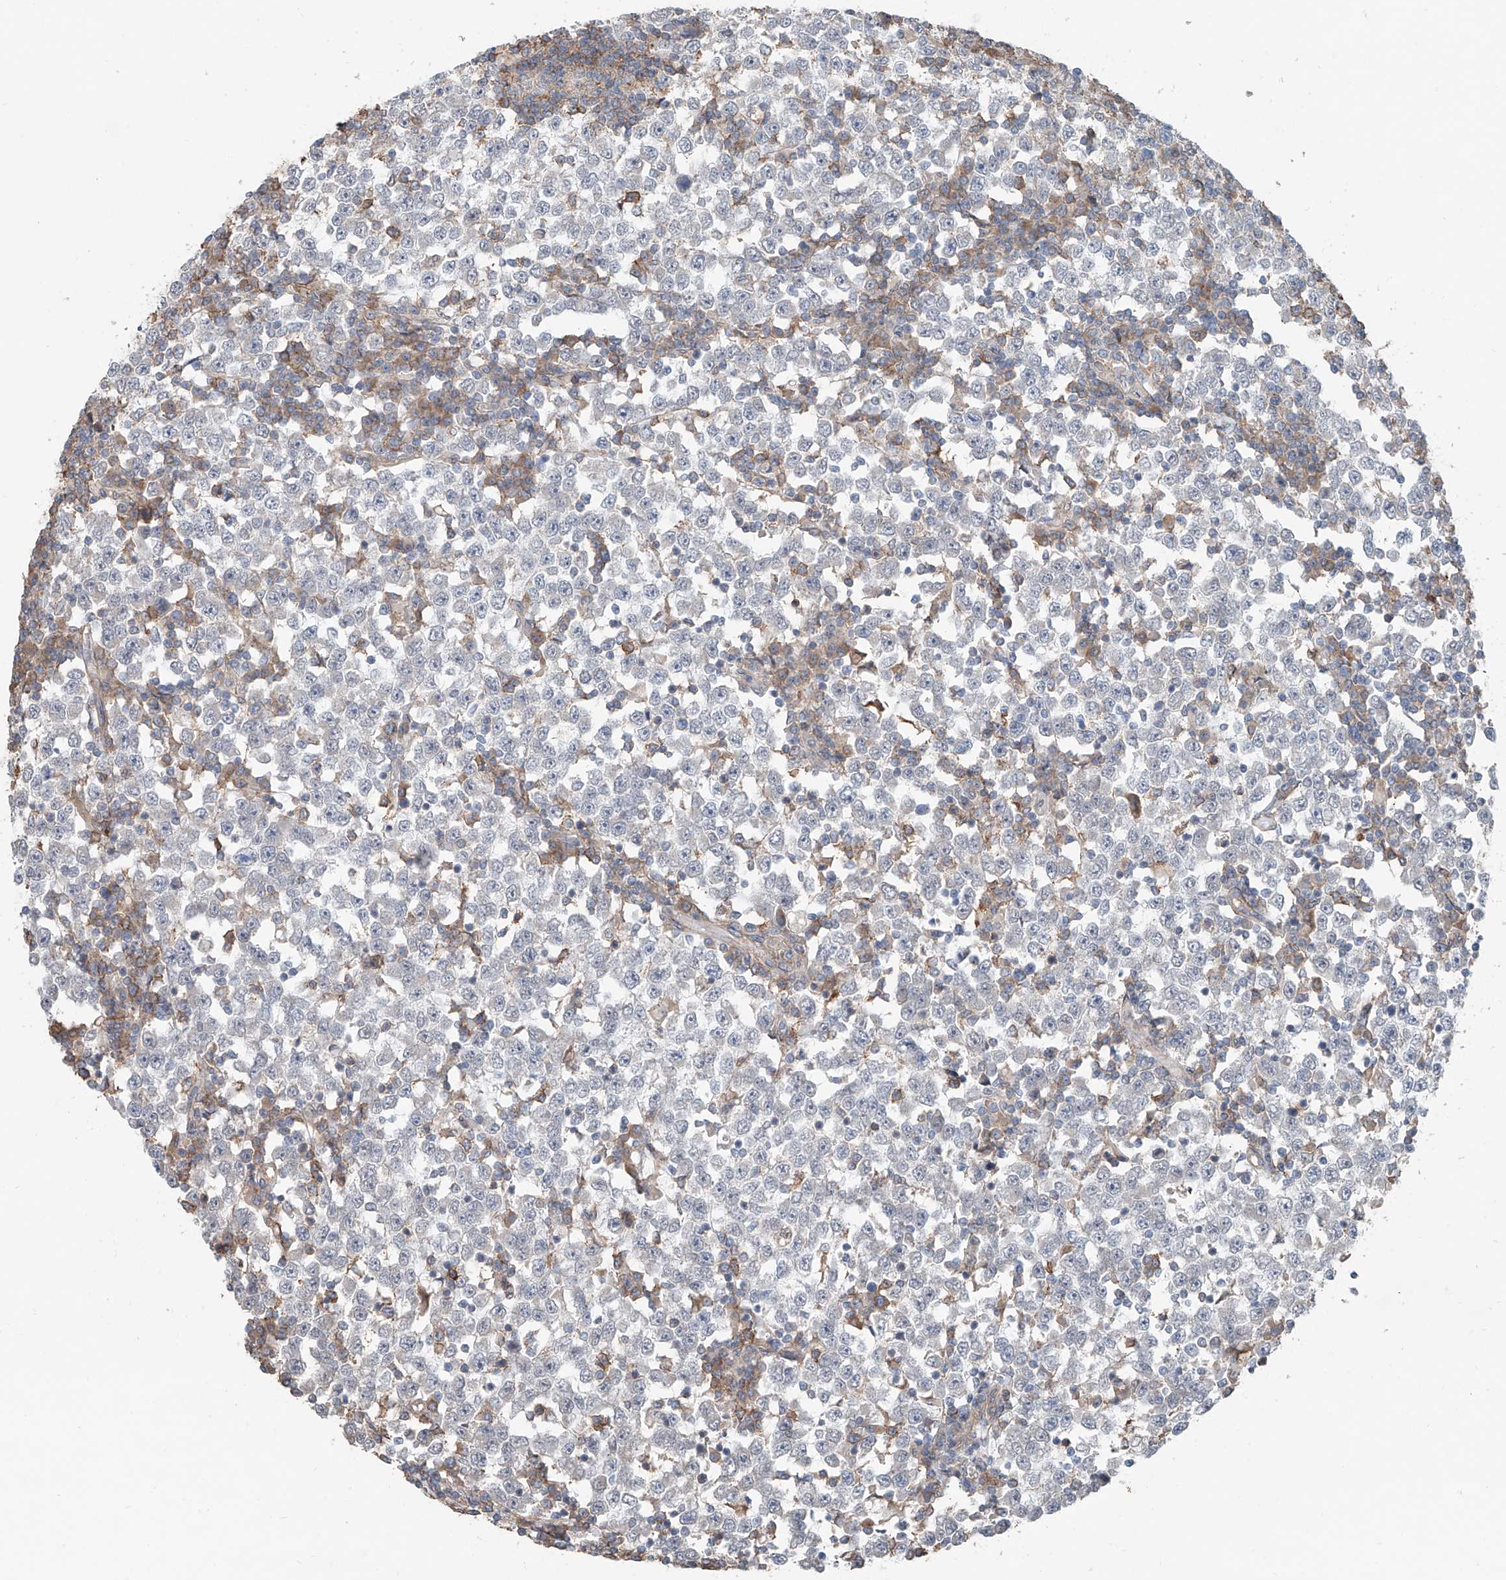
{"staining": {"intensity": "negative", "quantity": "none", "location": "none"}, "tissue": "testis cancer", "cell_type": "Tumor cells", "image_type": "cancer", "snomed": [{"axis": "morphology", "description": "Seminoma, NOS"}, {"axis": "topography", "description": "Testis"}], "caption": "A high-resolution micrograph shows immunohistochemistry (IHC) staining of testis cancer, which demonstrates no significant staining in tumor cells. (IHC, brightfield microscopy, high magnification).", "gene": "KCNK10", "patient": {"sex": "male", "age": 65}}